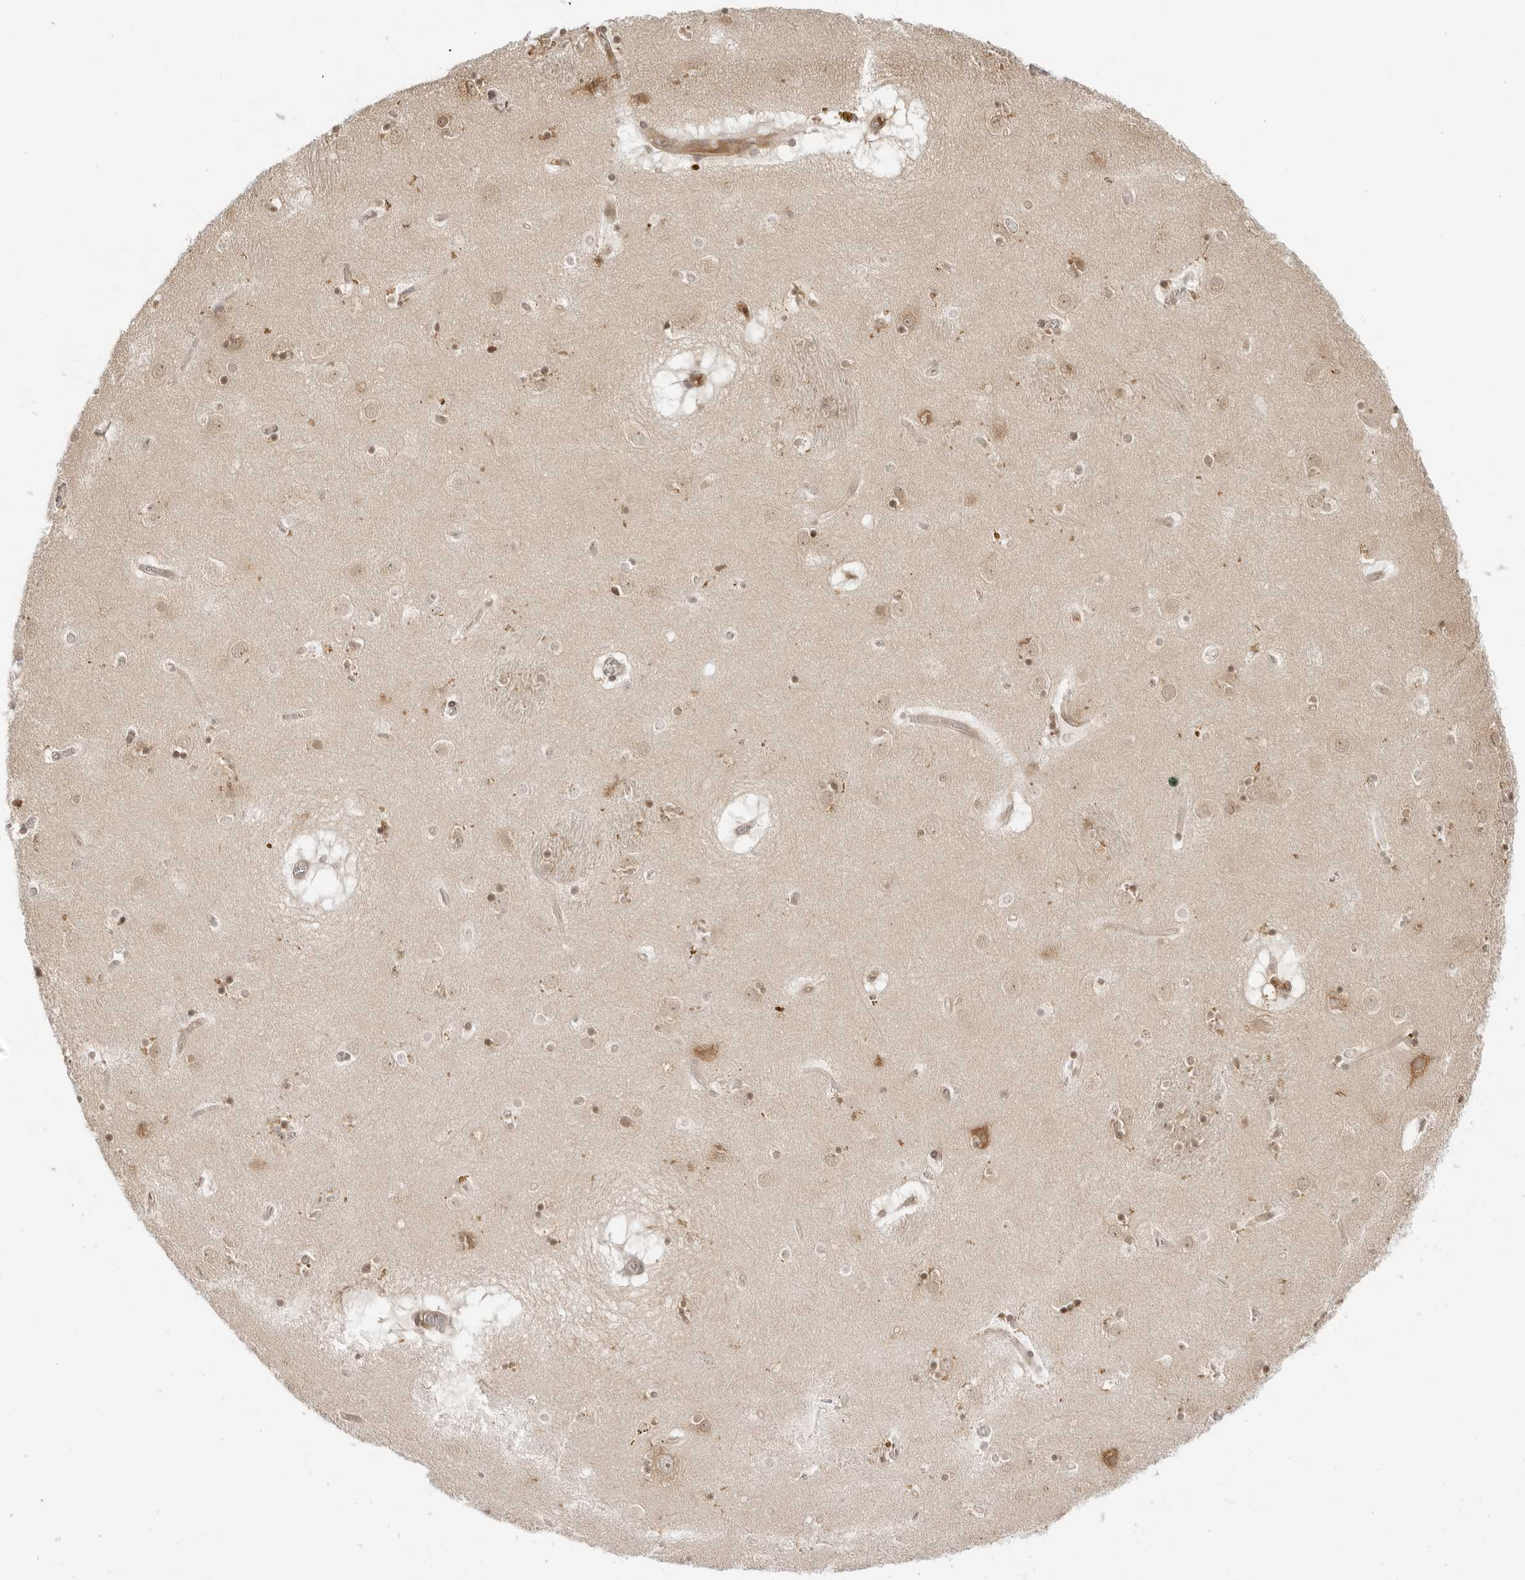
{"staining": {"intensity": "moderate", "quantity": "25%-75%", "location": "cytoplasmic/membranous,nuclear"}, "tissue": "caudate", "cell_type": "Glial cells", "image_type": "normal", "snomed": [{"axis": "morphology", "description": "Normal tissue, NOS"}, {"axis": "topography", "description": "Lateral ventricle wall"}], "caption": "This image exhibits immunohistochemistry (IHC) staining of benign caudate, with medium moderate cytoplasmic/membranous,nuclear staining in approximately 25%-75% of glial cells.", "gene": "PRRC2C", "patient": {"sex": "male", "age": 70}}